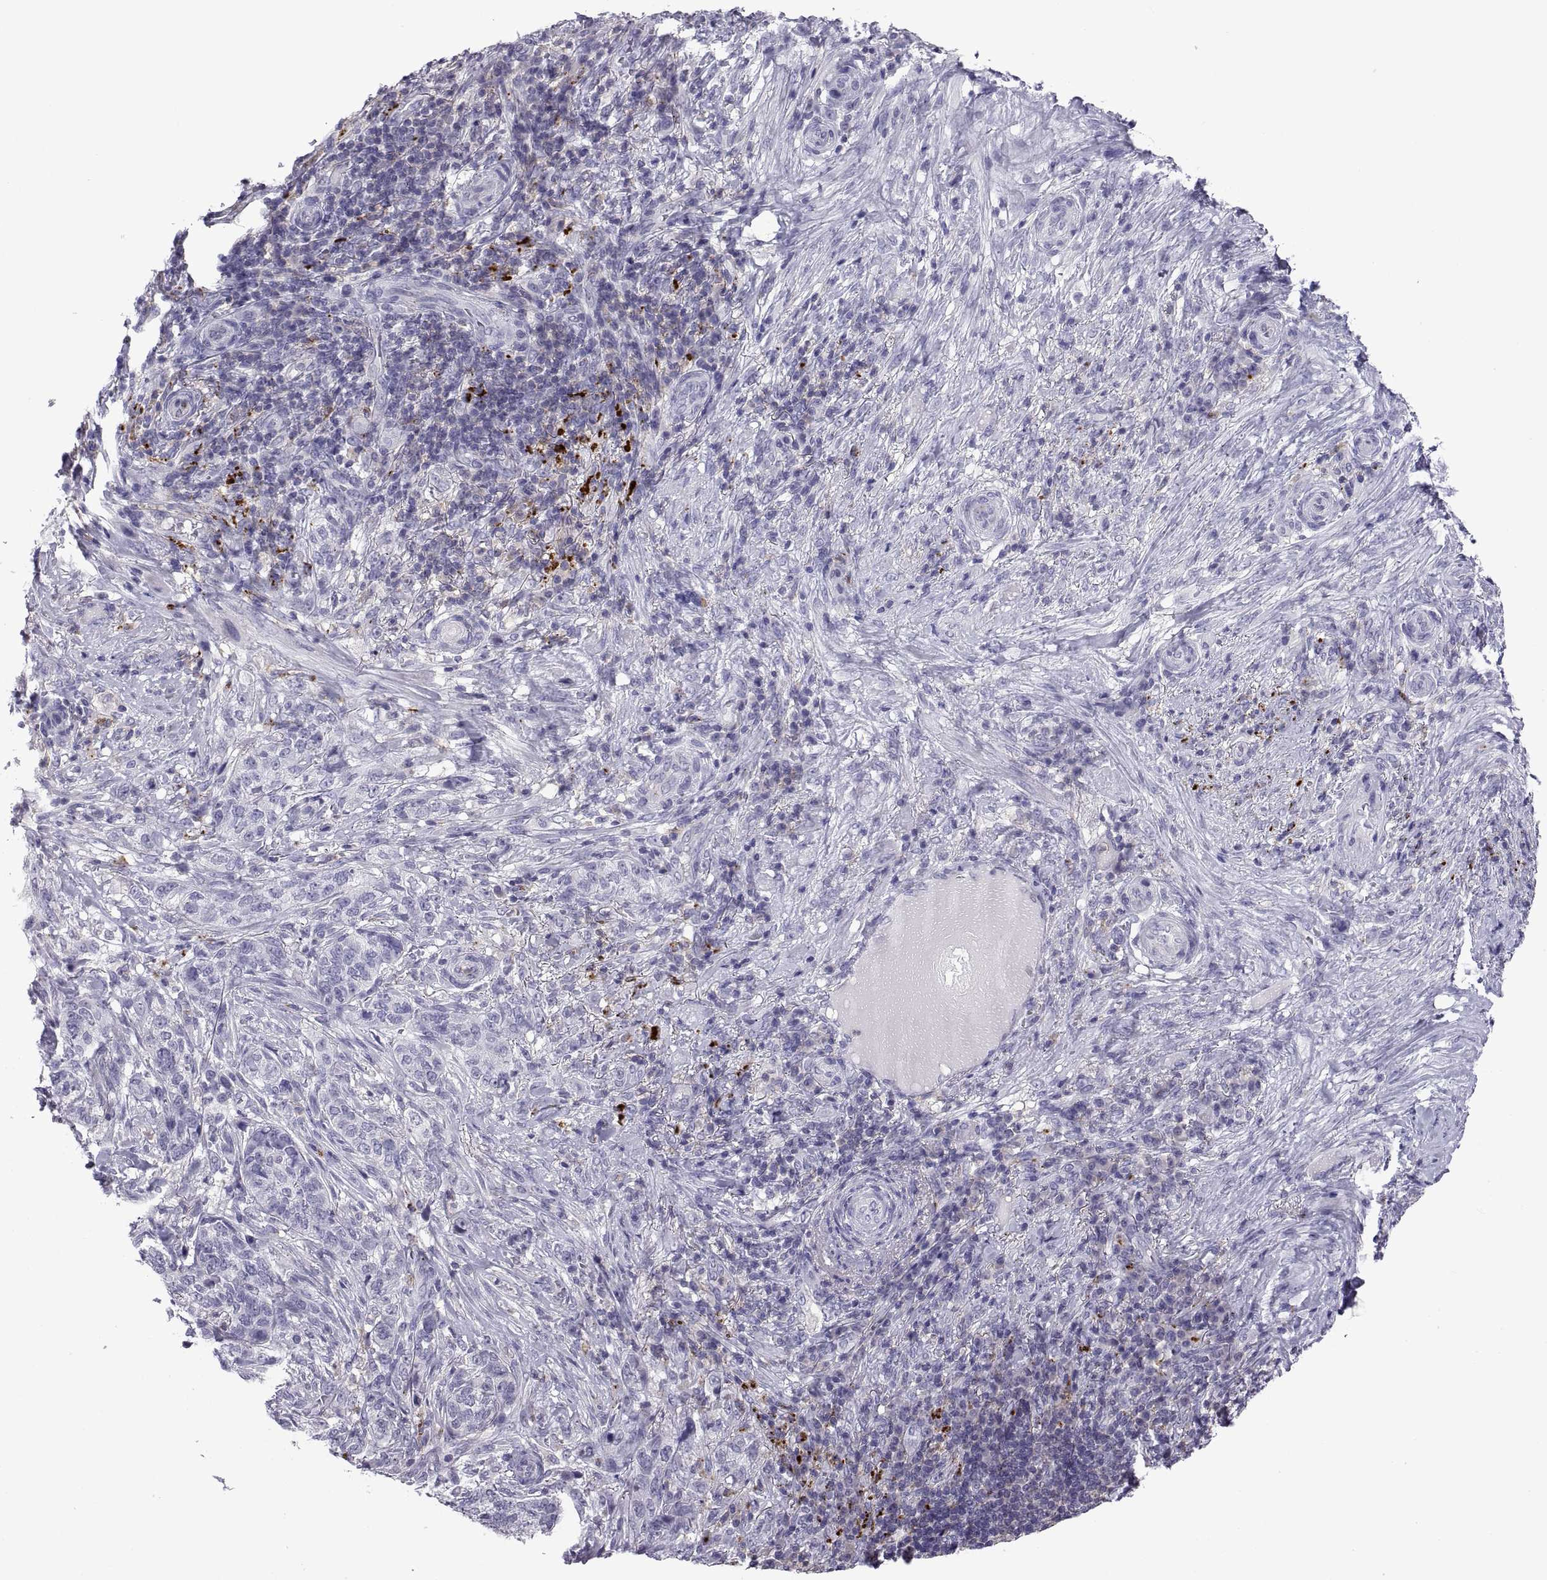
{"staining": {"intensity": "negative", "quantity": "none", "location": "none"}, "tissue": "skin cancer", "cell_type": "Tumor cells", "image_type": "cancer", "snomed": [{"axis": "morphology", "description": "Basal cell carcinoma"}, {"axis": "topography", "description": "Skin"}], "caption": "Tumor cells show no significant protein expression in skin cancer.", "gene": "RGS19", "patient": {"sex": "female", "age": 69}}